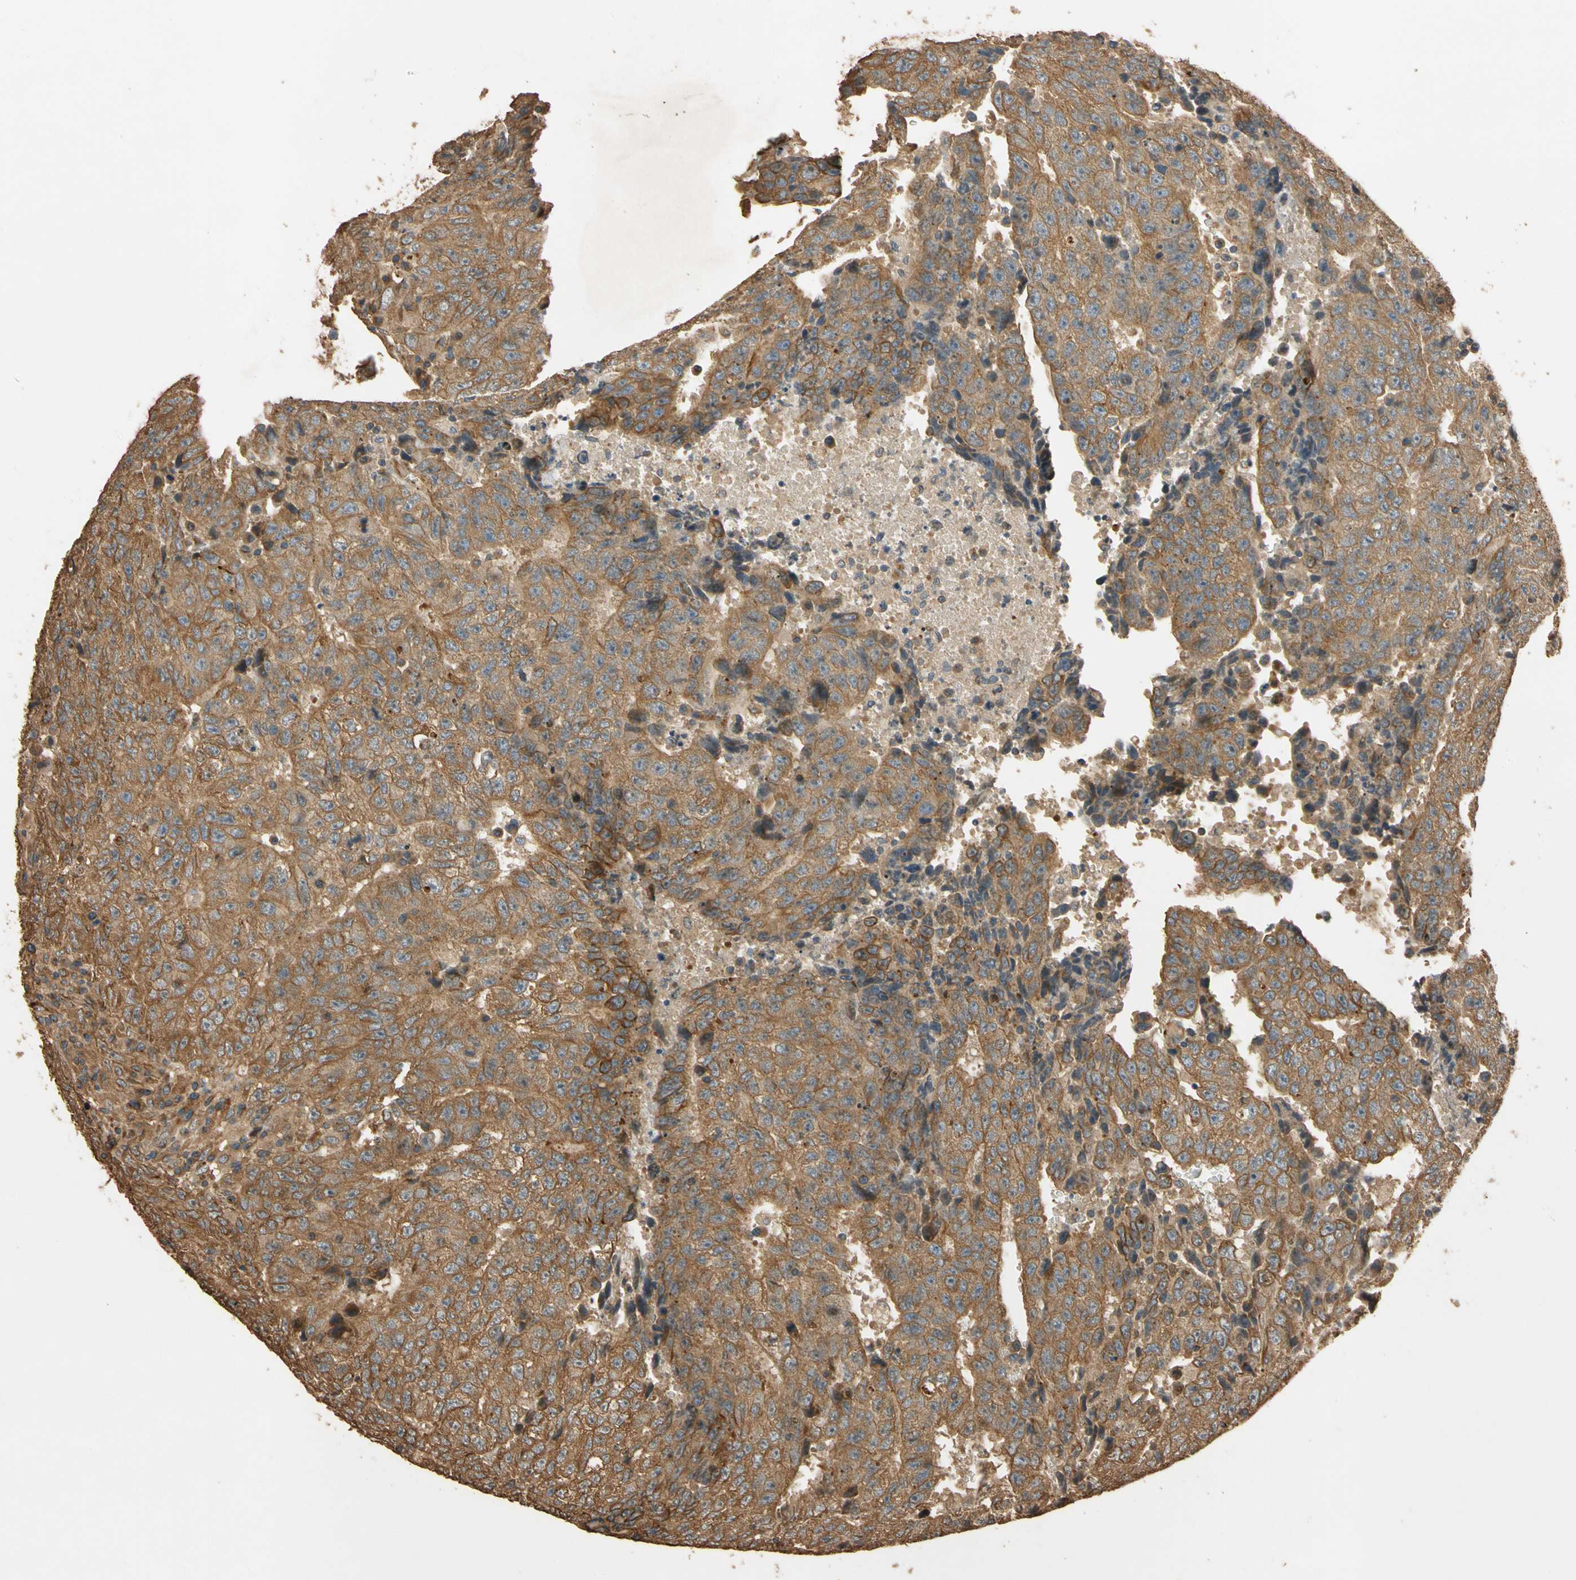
{"staining": {"intensity": "strong", "quantity": ">75%", "location": "cytoplasmic/membranous"}, "tissue": "testis cancer", "cell_type": "Tumor cells", "image_type": "cancer", "snomed": [{"axis": "morphology", "description": "Necrosis, NOS"}, {"axis": "morphology", "description": "Carcinoma, Embryonal, NOS"}, {"axis": "topography", "description": "Testis"}], "caption": "Protein staining of testis cancer tissue demonstrates strong cytoplasmic/membranous staining in approximately >75% of tumor cells. The protein of interest is shown in brown color, while the nuclei are stained blue.", "gene": "MGRN1", "patient": {"sex": "male", "age": 19}}